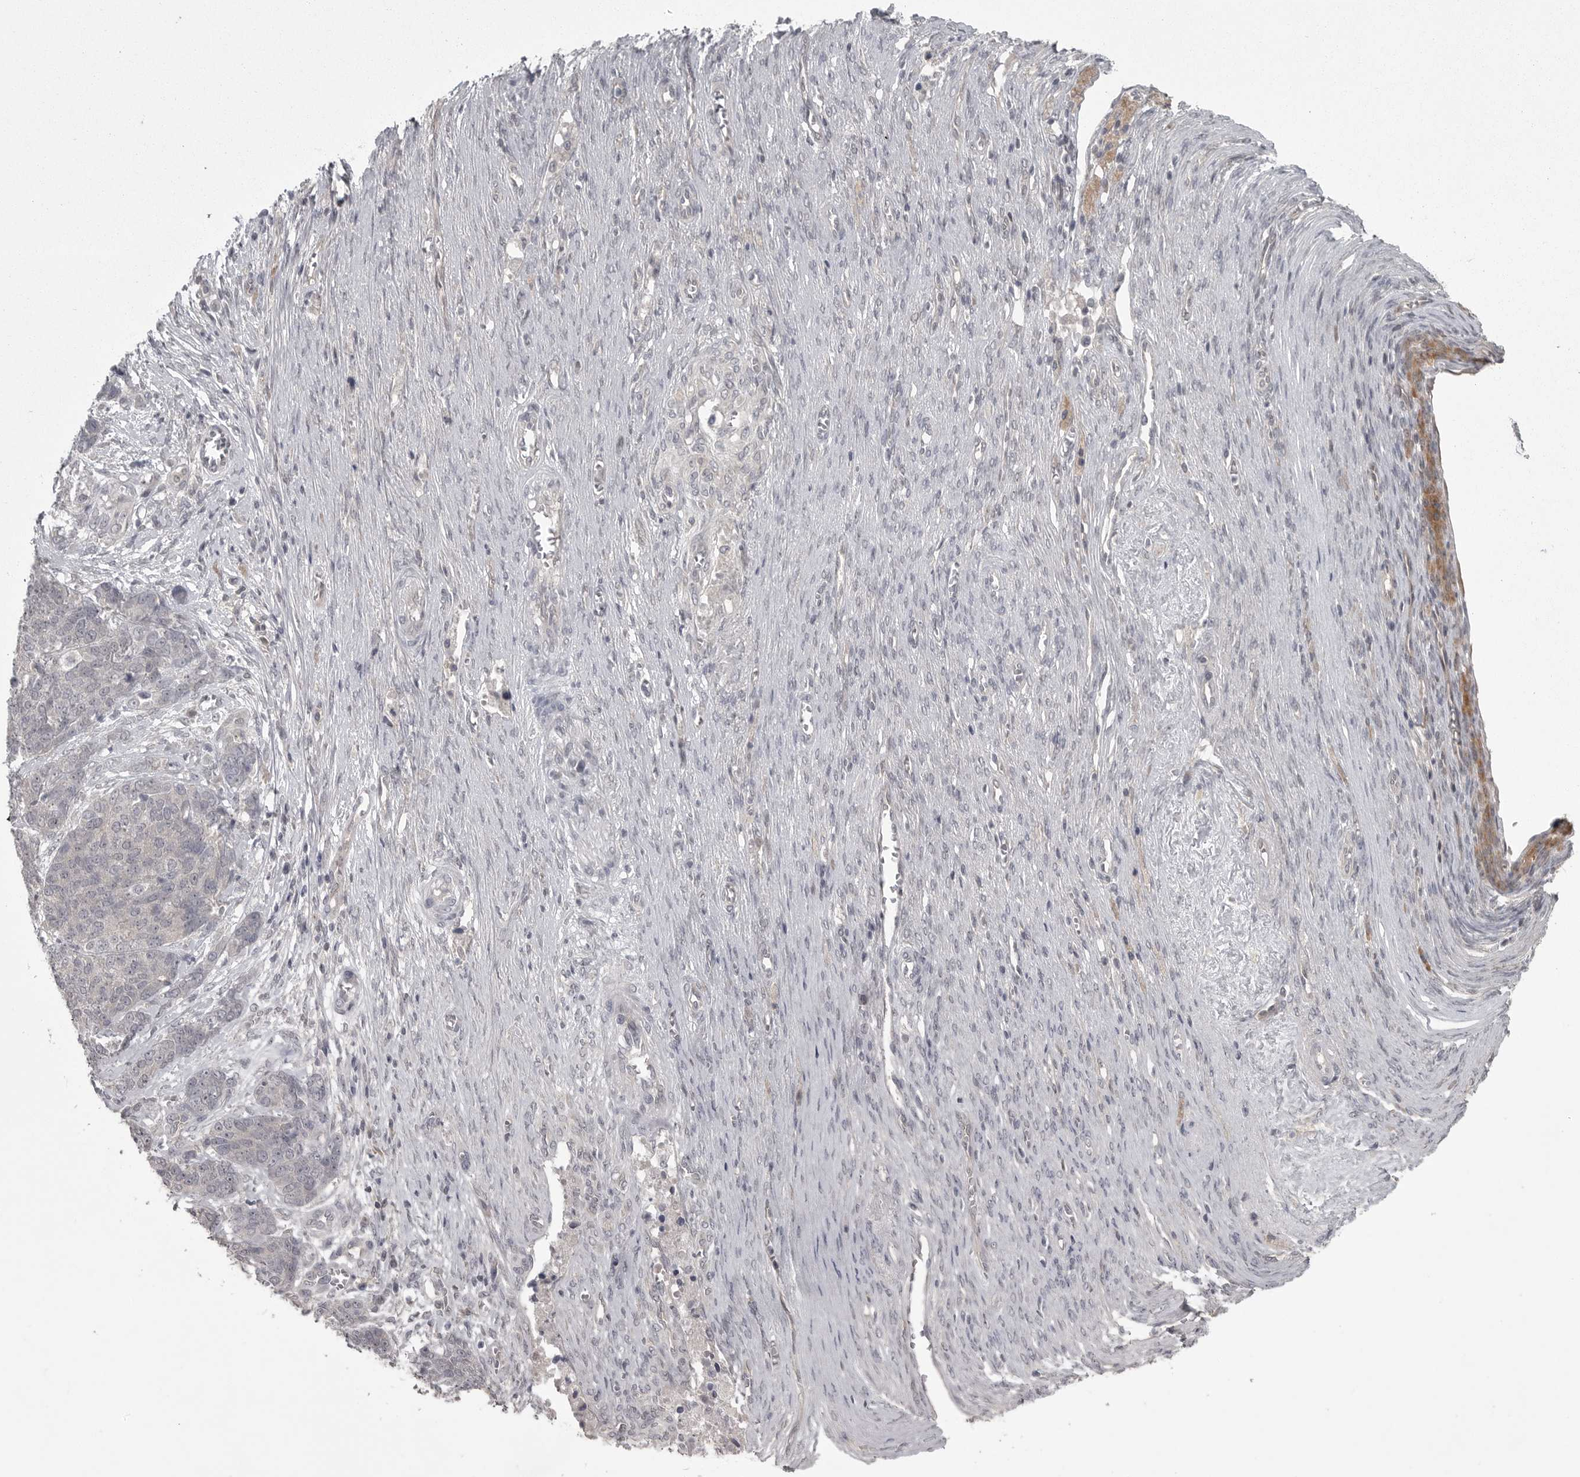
{"staining": {"intensity": "negative", "quantity": "none", "location": "none"}, "tissue": "ovarian cancer", "cell_type": "Tumor cells", "image_type": "cancer", "snomed": [{"axis": "morphology", "description": "Cystadenocarcinoma, serous, NOS"}, {"axis": "topography", "description": "Ovary"}], "caption": "Serous cystadenocarcinoma (ovarian) was stained to show a protein in brown. There is no significant staining in tumor cells. (DAB immunohistochemistry with hematoxylin counter stain).", "gene": "PHF13", "patient": {"sex": "female", "age": 44}}